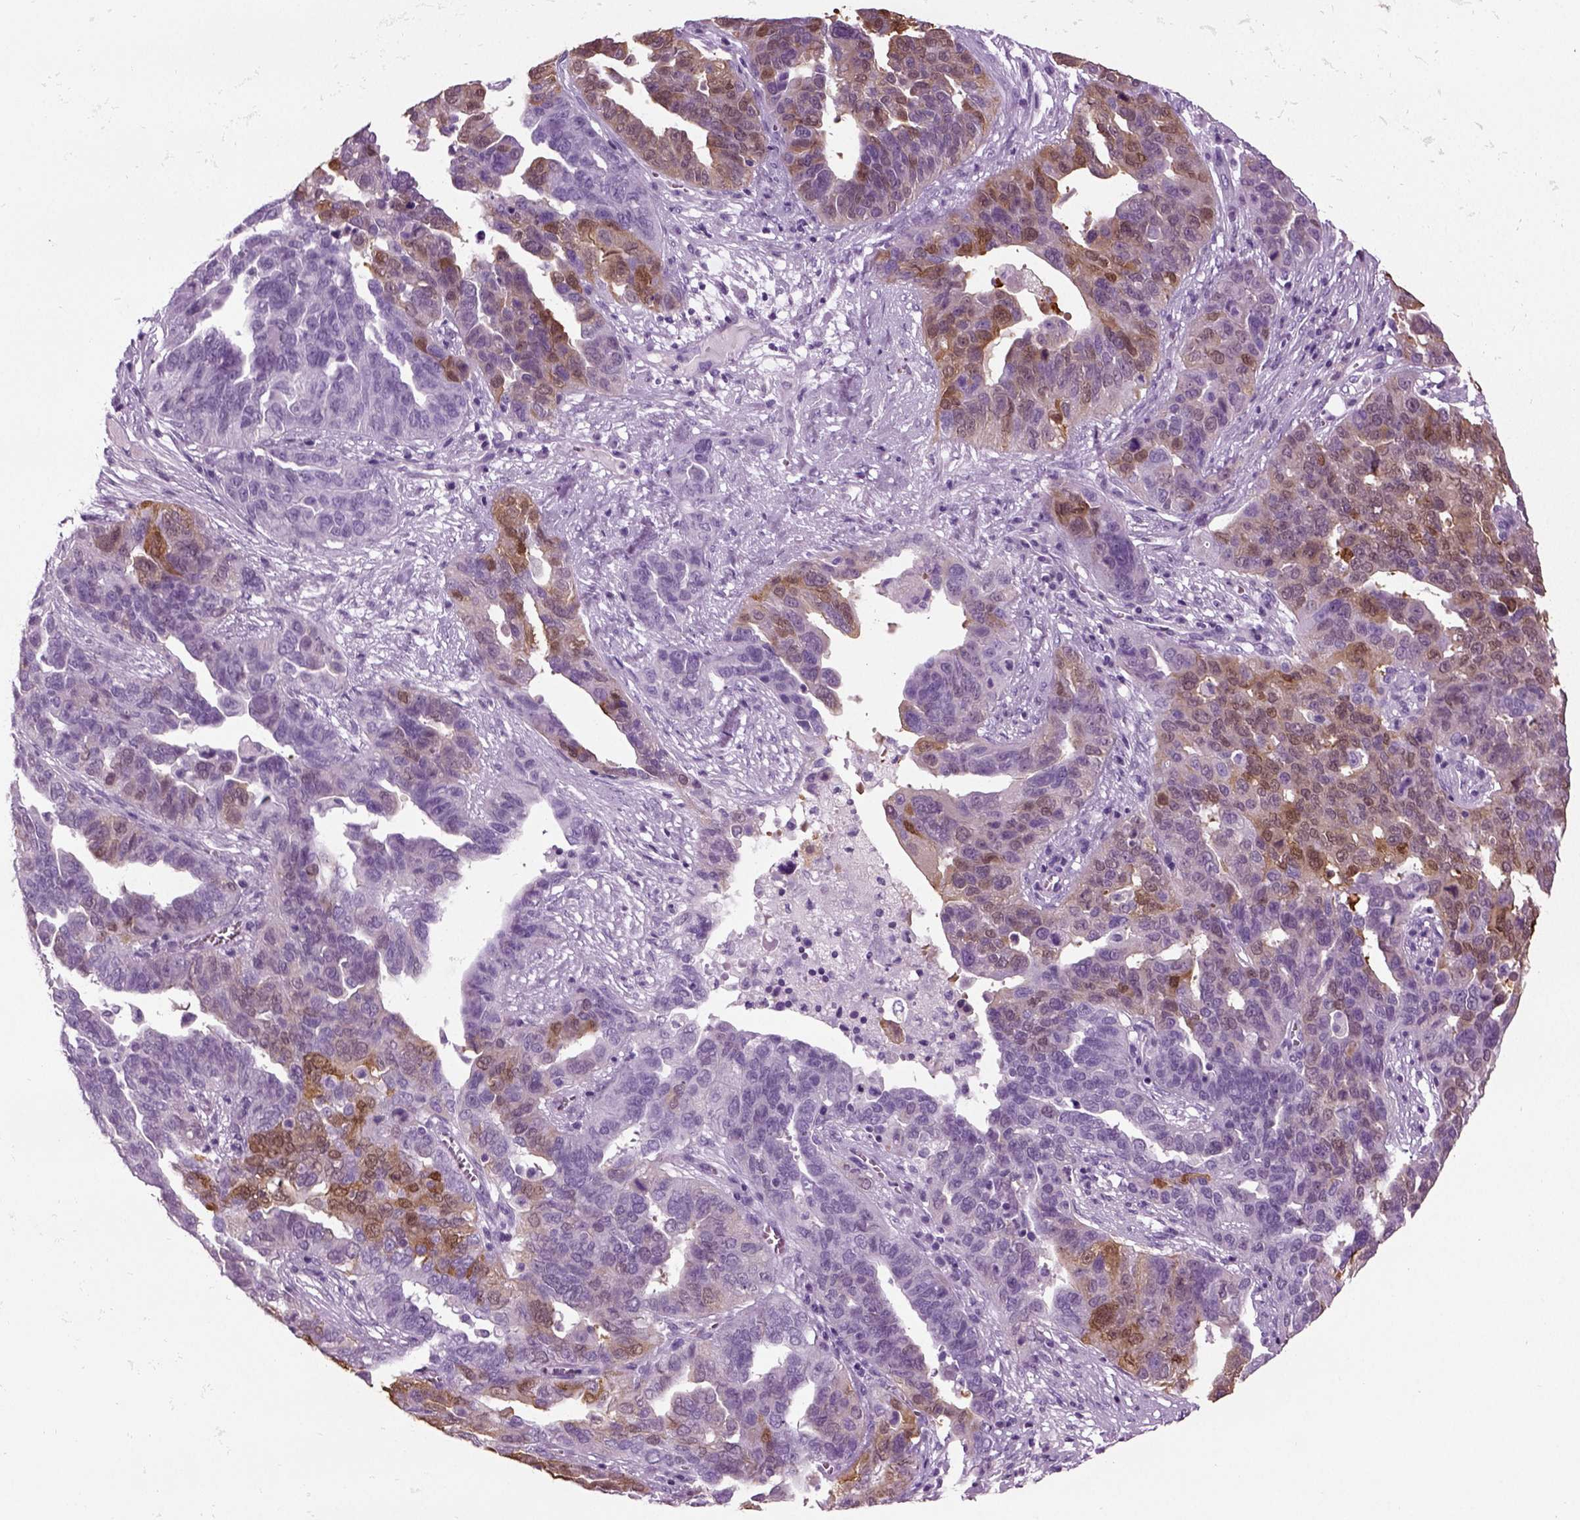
{"staining": {"intensity": "moderate", "quantity": "<25%", "location": "cytoplasmic/membranous"}, "tissue": "ovarian cancer", "cell_type": "Tumor cells", "image_type": "cancer", "snomed": [{"axis": "morphology", "description": "Carcinoma, endometroid"}, {"axis": "topography", "description": "Soft tissue"}, {"axis": "topography", "description": "Ovary"}], "caption": "The micrograph exhibits a brown stain indicating the presence of a protein in the cytoplasmic/membranous of tumor cells in endometroid carcinoma (ovarian). (DAB (3,3'-diaminobenzidine) IHC with brightfield microscopy, high magnification).", "gene": "CRABP1", "patient": {"sex": "female", "age": 52}}